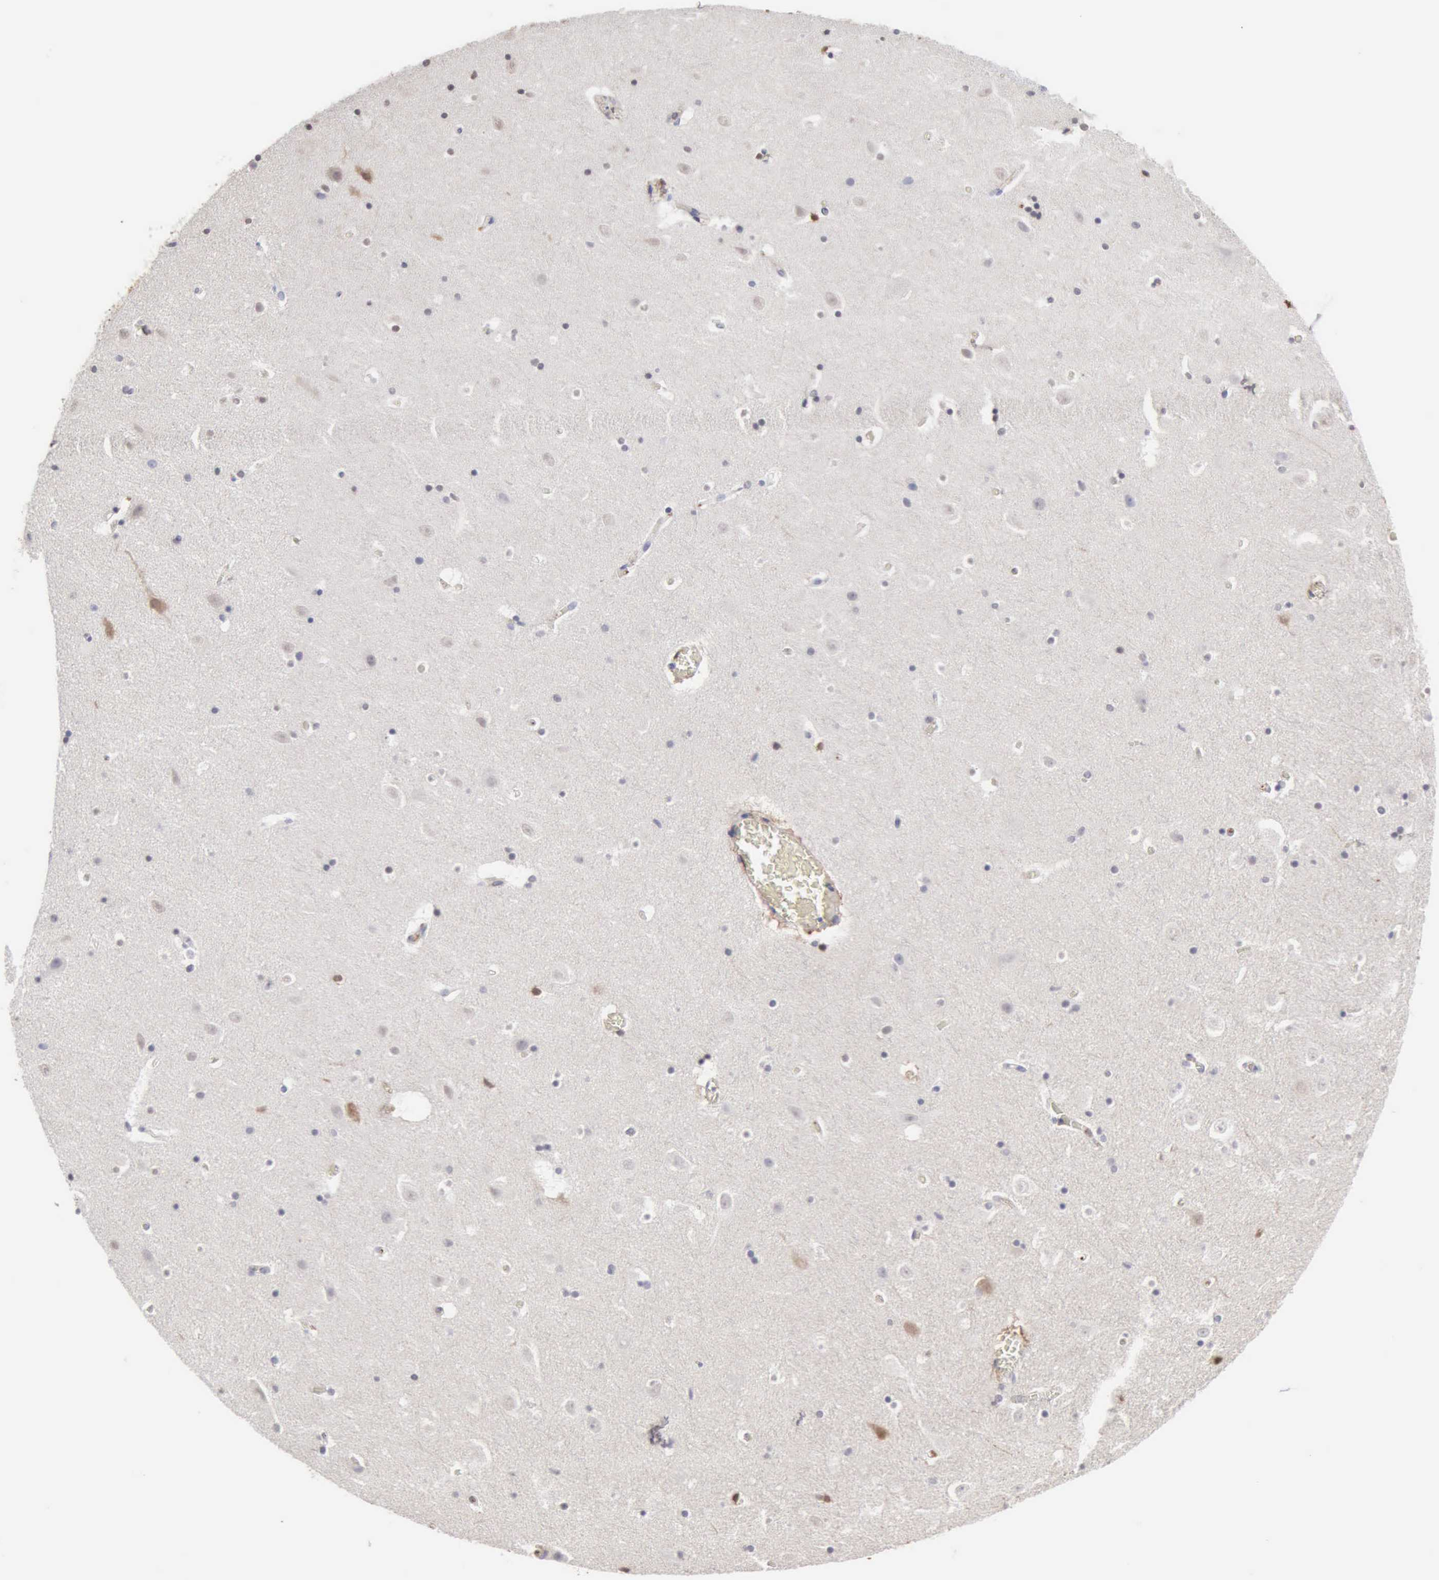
{"staining": {"intensity": "weak", "quantity": "<25%", "location": "nuclear"}, "tissue": "hippocampus", "cell_type": "Glial cells", "image_type": "normal", "snomed": [{"axis": "morphology", "description": "Normal tissue, NOS"}, {"axis": "topography", "description": "Hippocampus"}], "caption": "IHC of normal hippocampus displays no expression in glial cells. (IHC, brightfield microscopy, high magnification).", "gene": "SERPINA1", "patient": {"sex": "male", "age": 45}}